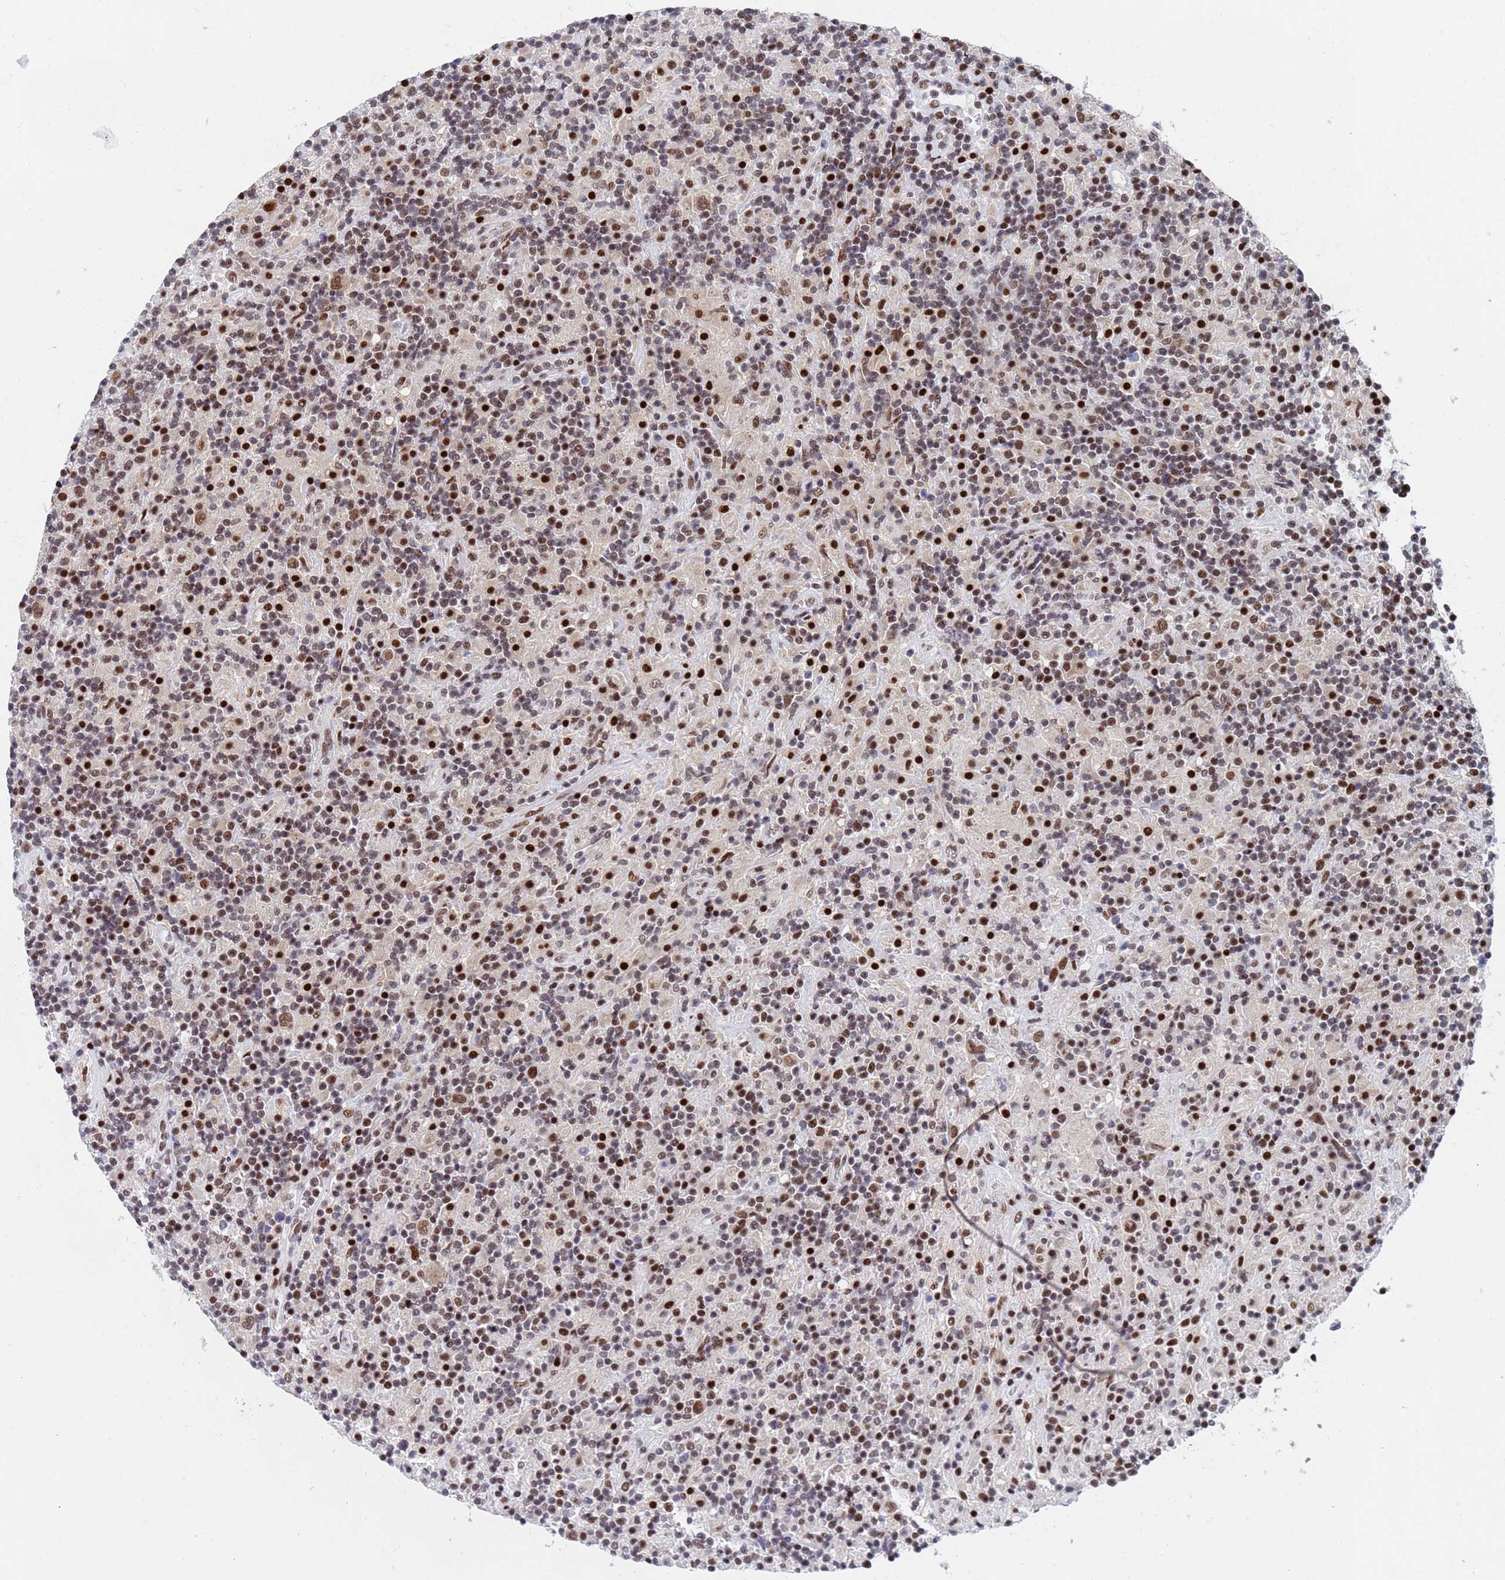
{"staining": {"intensity": "moderate", "quantity": ">75%", "location": "nuclear"}, "tissue": "lymphoma", "cell_type": "Tumor cells", "image_type": "cancer", "snomed": [{"axis": "morphology", "description": "Hodgkin's disease, NOS"}, {"axis": "topography", "description": "Lymph node"}], "caption": "Immunohistochemistry (IHC) photomicrograph of Hodgkin's disease stained for a protein (brown), which reveals medium levels of moderate nuclear expression in approximately >75% of tumor cells.", "gene": "AP5Z1", "patient": {"sex": "male", "age": 70}}